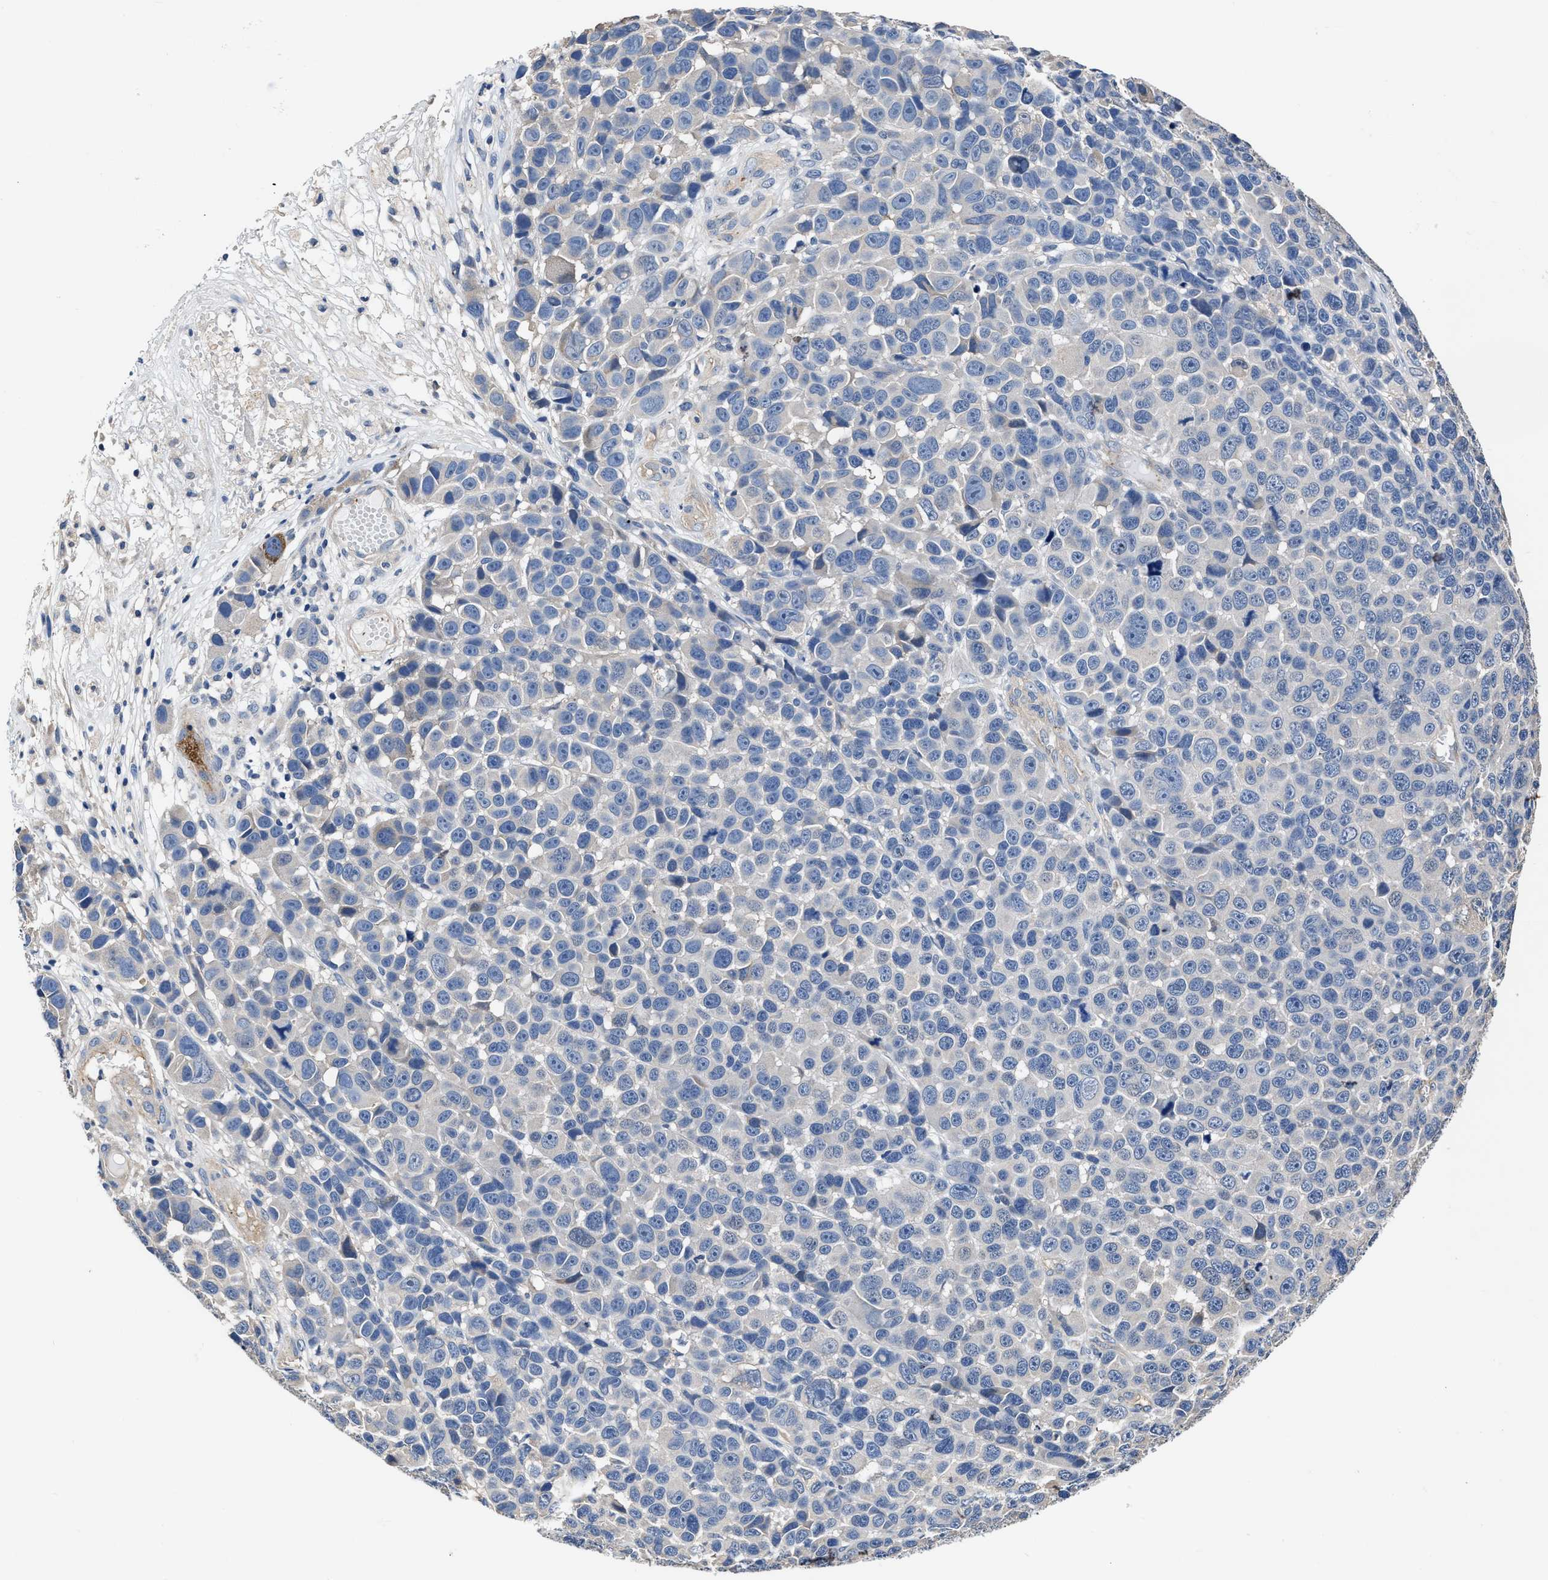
{"staining": {"intensity": "negative", "quantity": "none", "location": "none"}, "tissue": "melanoma", "cell_type": "Tumor cells", "image_type": "cancer", "snomed": [{"axis": "morphology", "description": "Malignant melanoma, NOS"}, {"axis": "topography", "description": "Skin"}], "caption": "This is a image of IHC staining of malignant melanoma, which shows no staining in tumor cells. (IHC, brightfield microscopy, high magnification).", "gene": "C22orf42", "patient": {"sex": "male", "age": 53}}